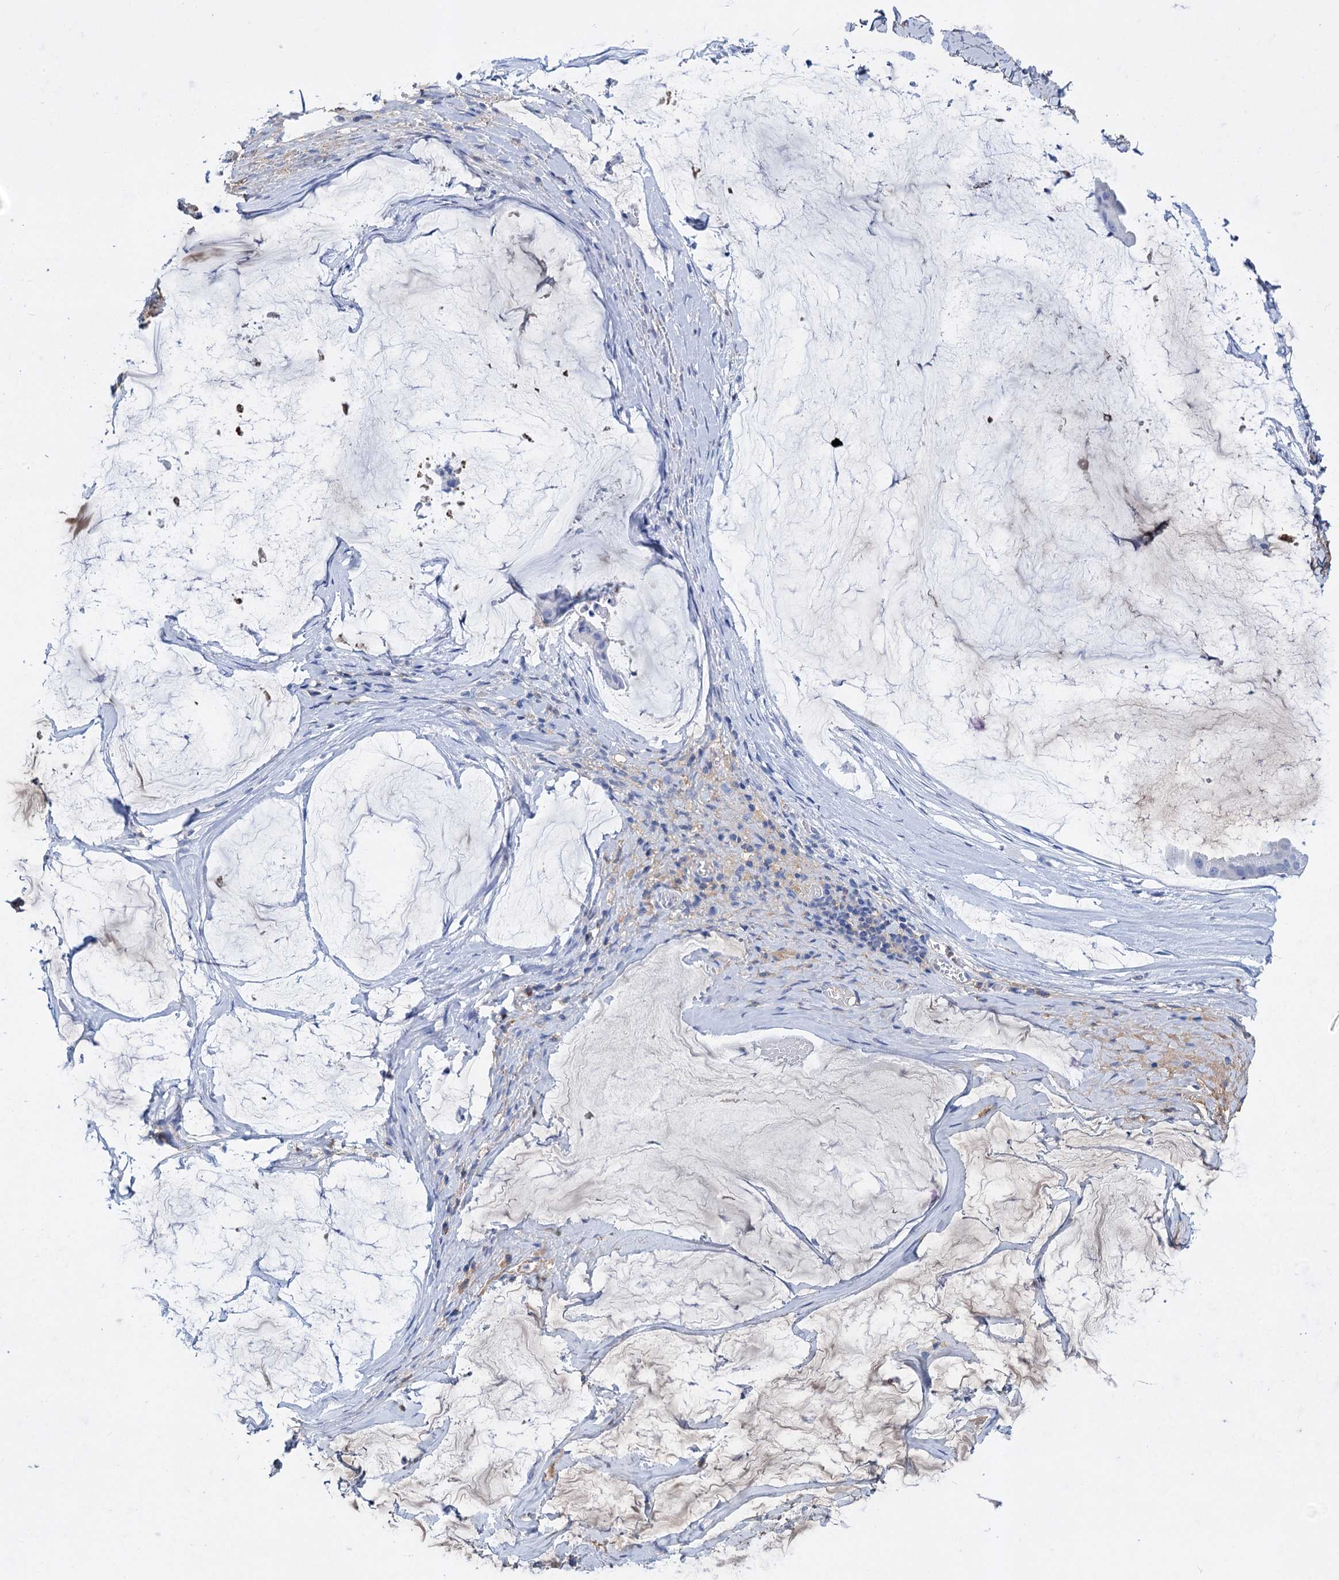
{"staining": {"intensity": "negative", "quantity": "none", "location": "none"}, "tissue": "ovarian cancer", "cell_type": "Tumor cells", "image_type": "cancer", "snomed": [{"axis": "morphology", "description": "Cystadenocarcinoma, mucinous, NOS"}, {"axis": "topography", "description": "Ovary"}], "caption": "Human mucinous cystadenocarcinoma (ovarian) stained for a protein using immunohistochemistry displays no staining in tumor cells.", "gene": "FBXW12", "patient": {"sex": "female", "age": 73}}